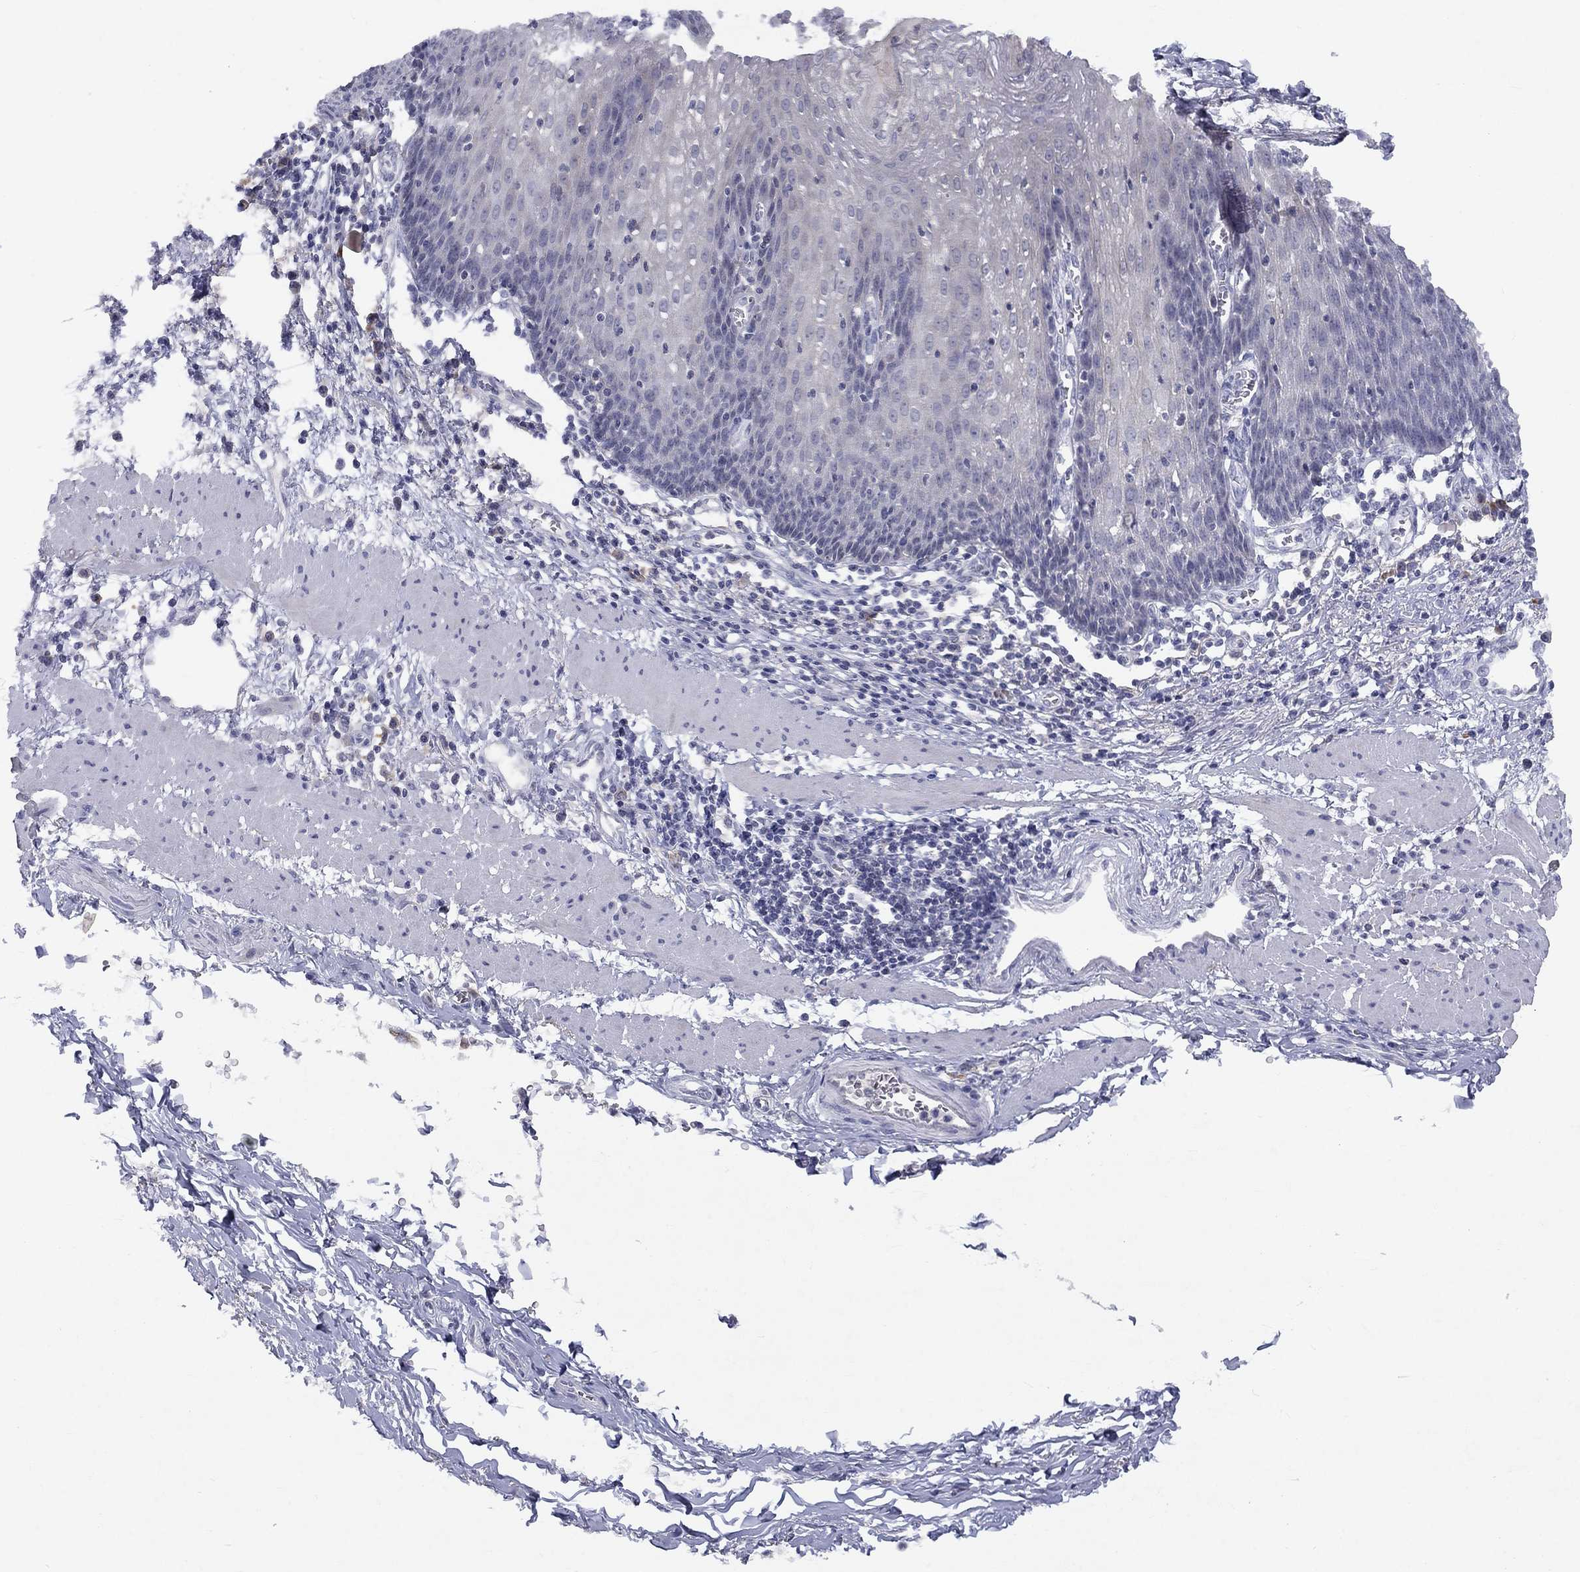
{"staining": {"intensity": "negative", "quantity": "none", "location": "none"}, "tissue": "esophagus", "cell_type": "Squamous epithelial cells", "image_type": "normal", "snomed": [{"axis": "morphology", "description": "Normal tissue, NOS"}, {"axis": "topography", "description": "Esophagus"}], "caption": "This is an immunohistochemistry photomicrograph of benign esophagus. There is no positivity in squamous epithelial cells.", "gene": "CACNA1A", "patient": {"sex": "male", "age": 57}}